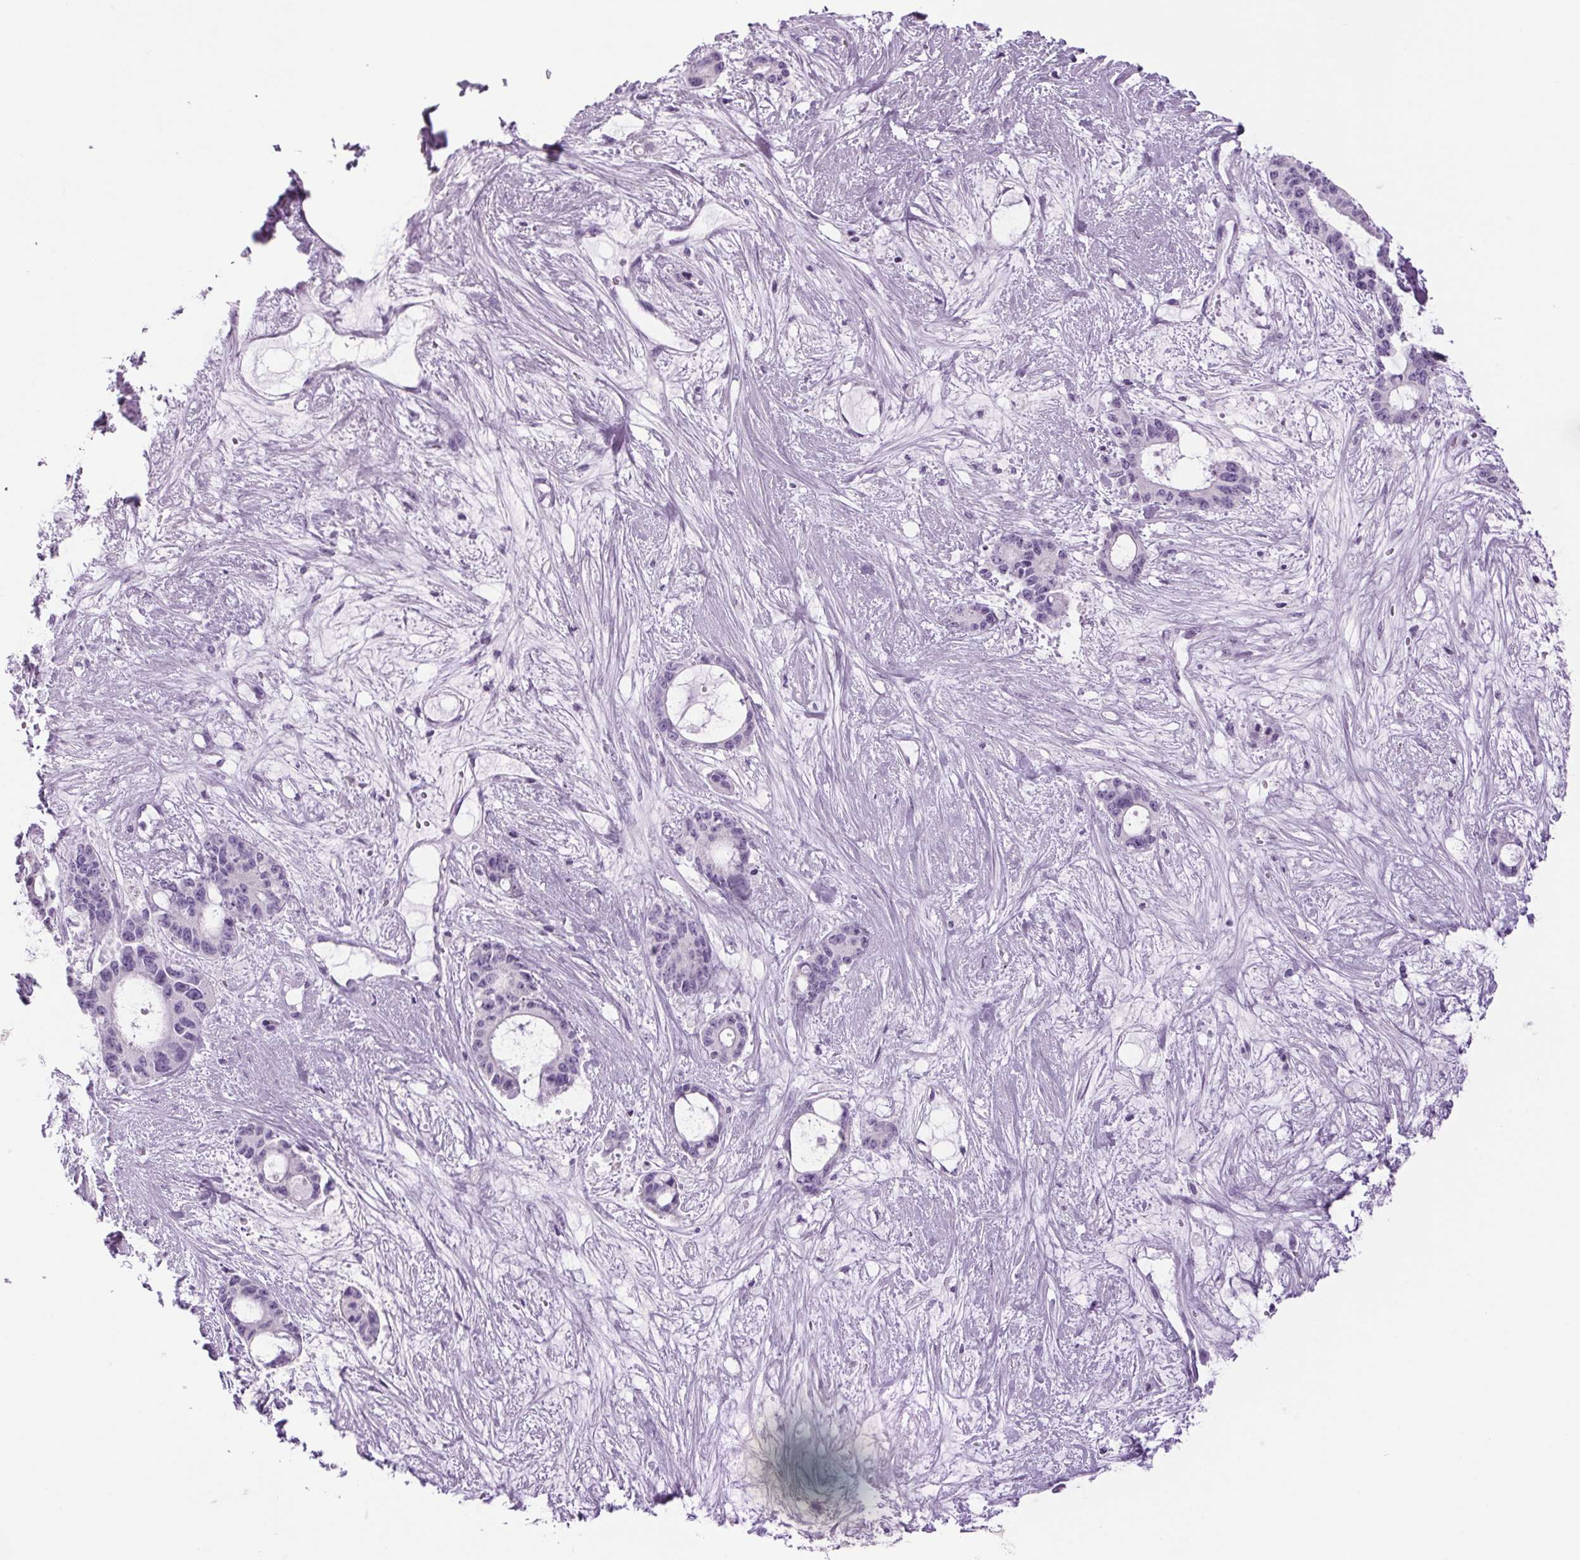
{"staining": {"intensity": "negative", "quantity": "none", "location": "none"}, "tissue": "liver cancer", "cell_type": "Tumor cells", "image_type": "cancer", "snomed": [{"axis": "morphology", "description": "Normal tissue, NOS"}, {"axis": "morphology", "description": "Cholangiocarcinoma"}, {"axis": "topography", "description": "Liver"}, {"axis": "topography", "description": "Peripheral nerve tissue"}], "caption": "This micrograph is of liver cancer stained with IHC to label a protein in brown with the nuclei are counter-stained blue. There is no staining in tumor cells.", "gene": "PPP1R1A", "patient": {"sex": "female", "age": 73}}